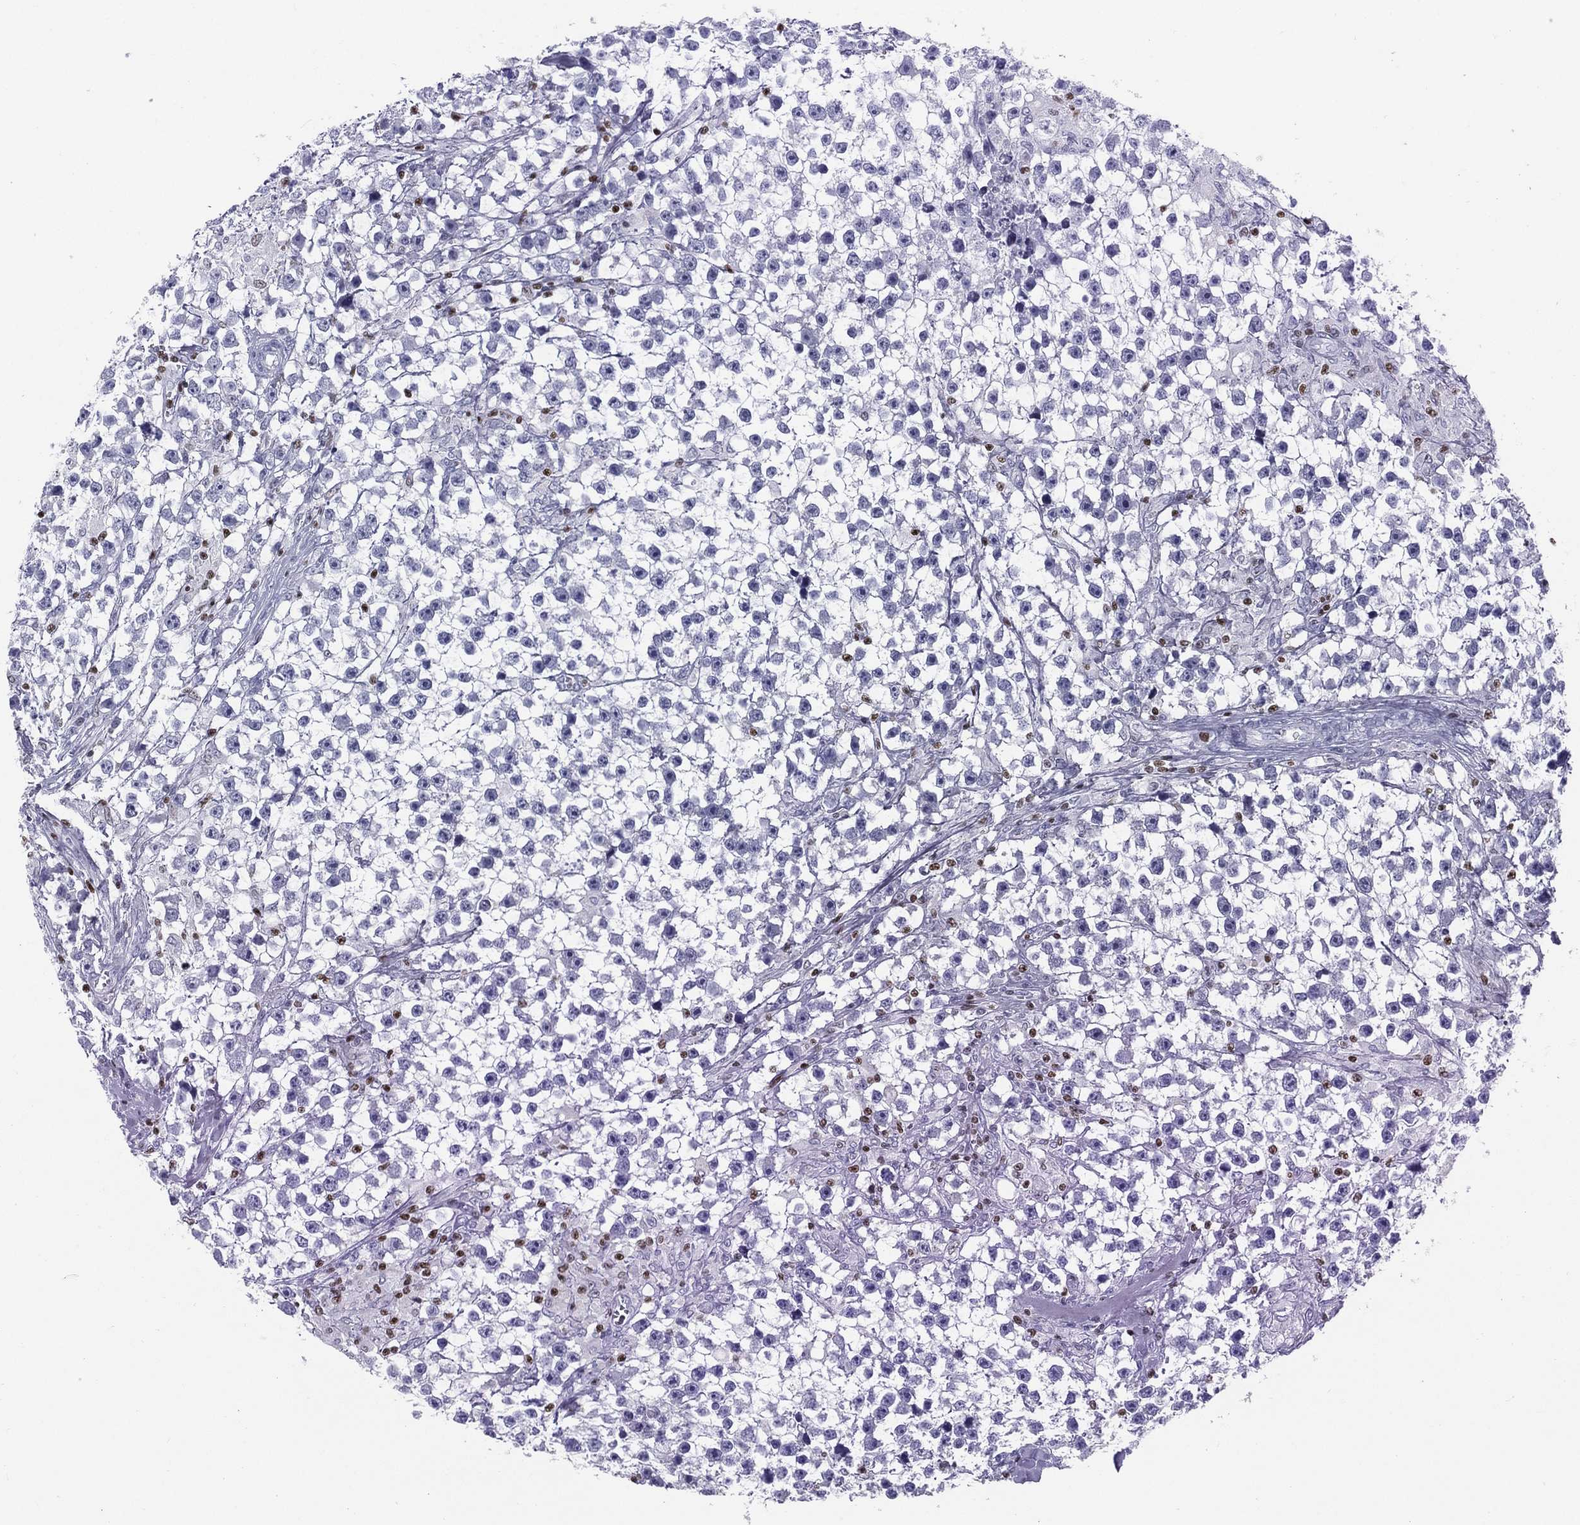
{"staining": {"intensity": "negative", "quantity": "none", "location": "none"}, "tissue": "testis cancer", "cell_type": "Tumor cells", "image_type": "cancer", "snomed": [{"axis": "morphology", "description": "Seminoma, NOS"}, {"axis": "topography", "description": "Testis"}], "caption": "Testis seminoma stained for a protein using immunohistochemistry exhibits no expression tumor cells.", "gene": "PYHIN1", "patient": {"sex": "male", "age": 59}}